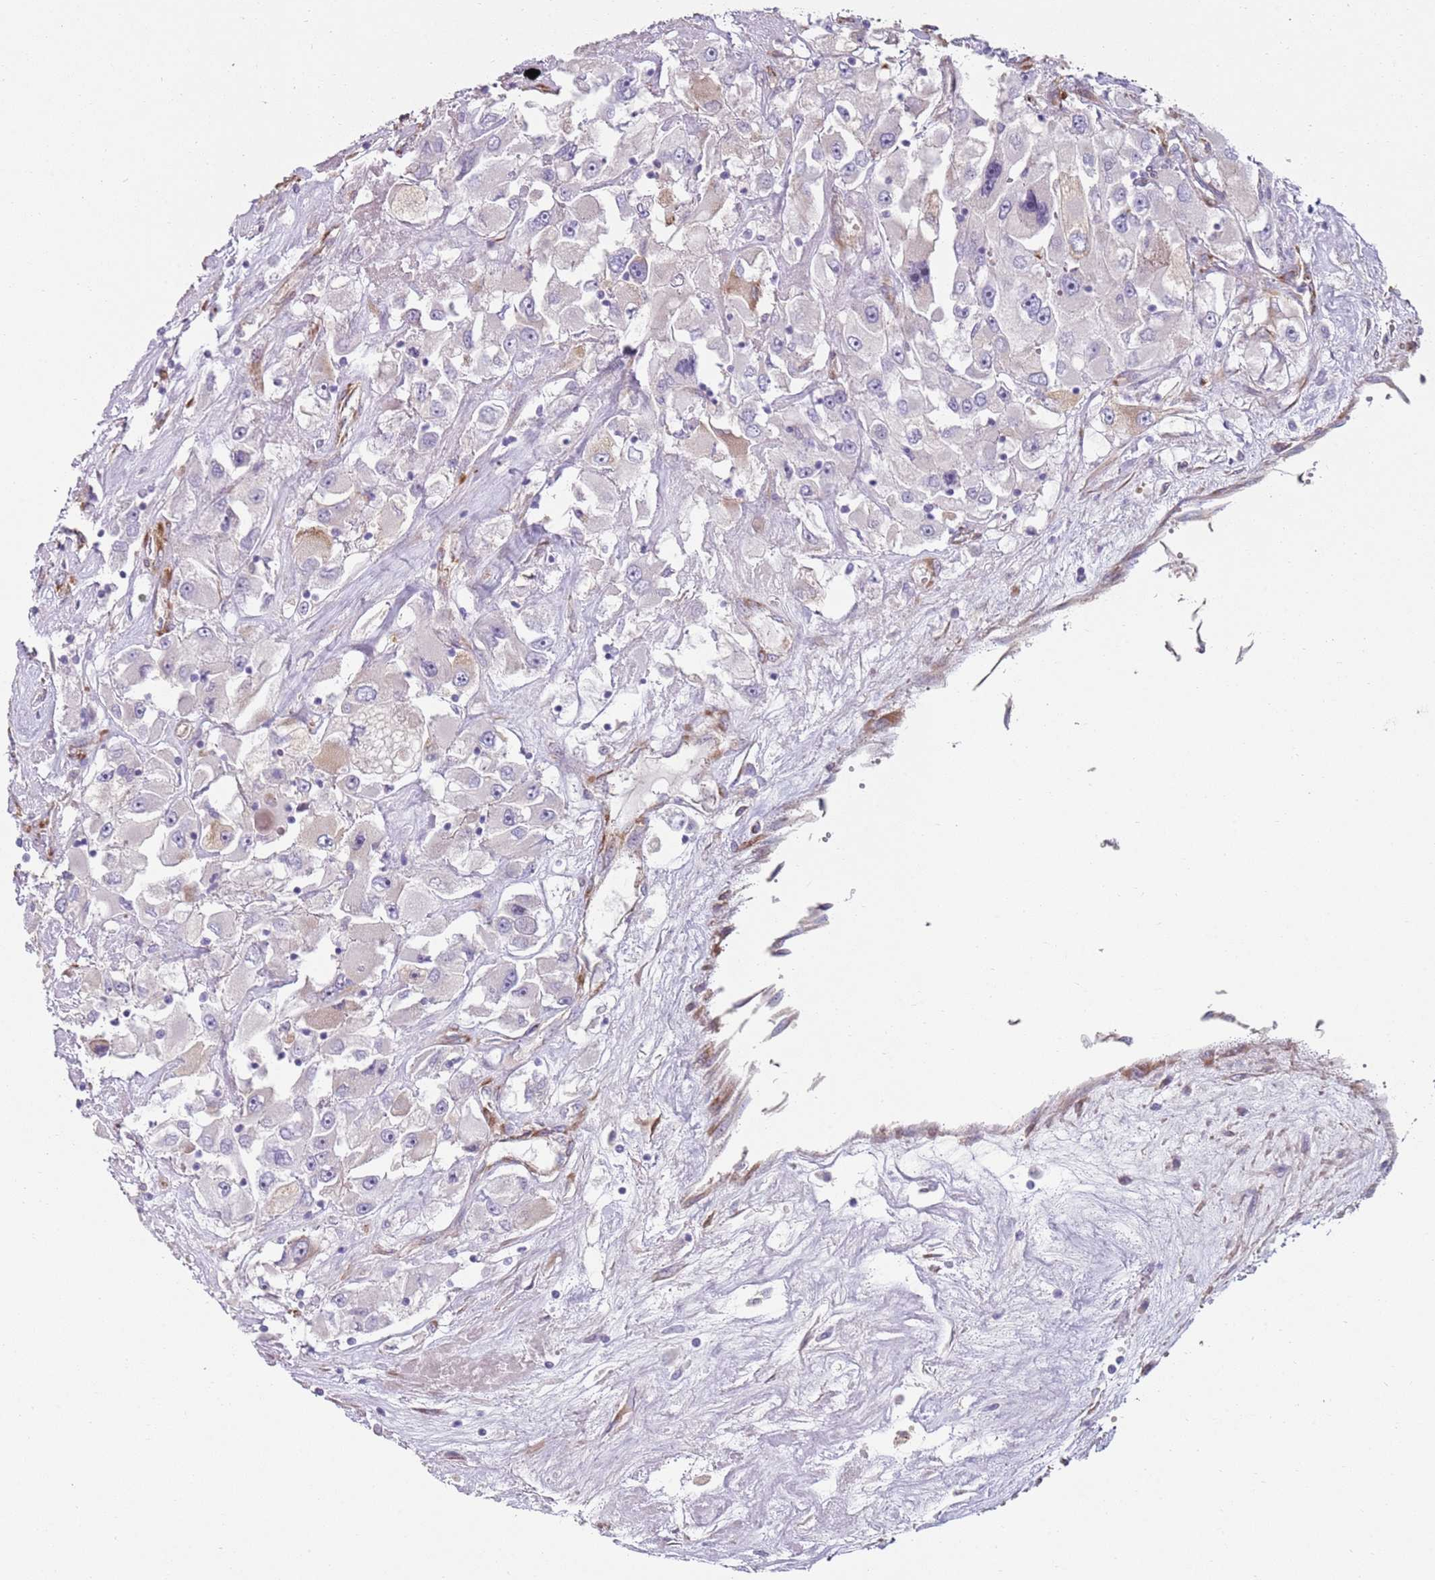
{"staining": {"intensity": "negative", "quantity": "none", "location": "none"}, "tissue": "renal cancer", "cell_type": "Tumor cells", "image_type": "cancer", "snomed": [{"axis": "morphology", "description": "Adenocarcinoma, NOS"}, {"axis": "topography", "description": "Kidney"}], "caption": "This is an immunohistochemistry (IHC) photomicrograph of human renal adenocarcinoma. There is no staining in tumor cells.", "gene": "PHLPP2", "patient": {"sex": "female", "age": 52}}